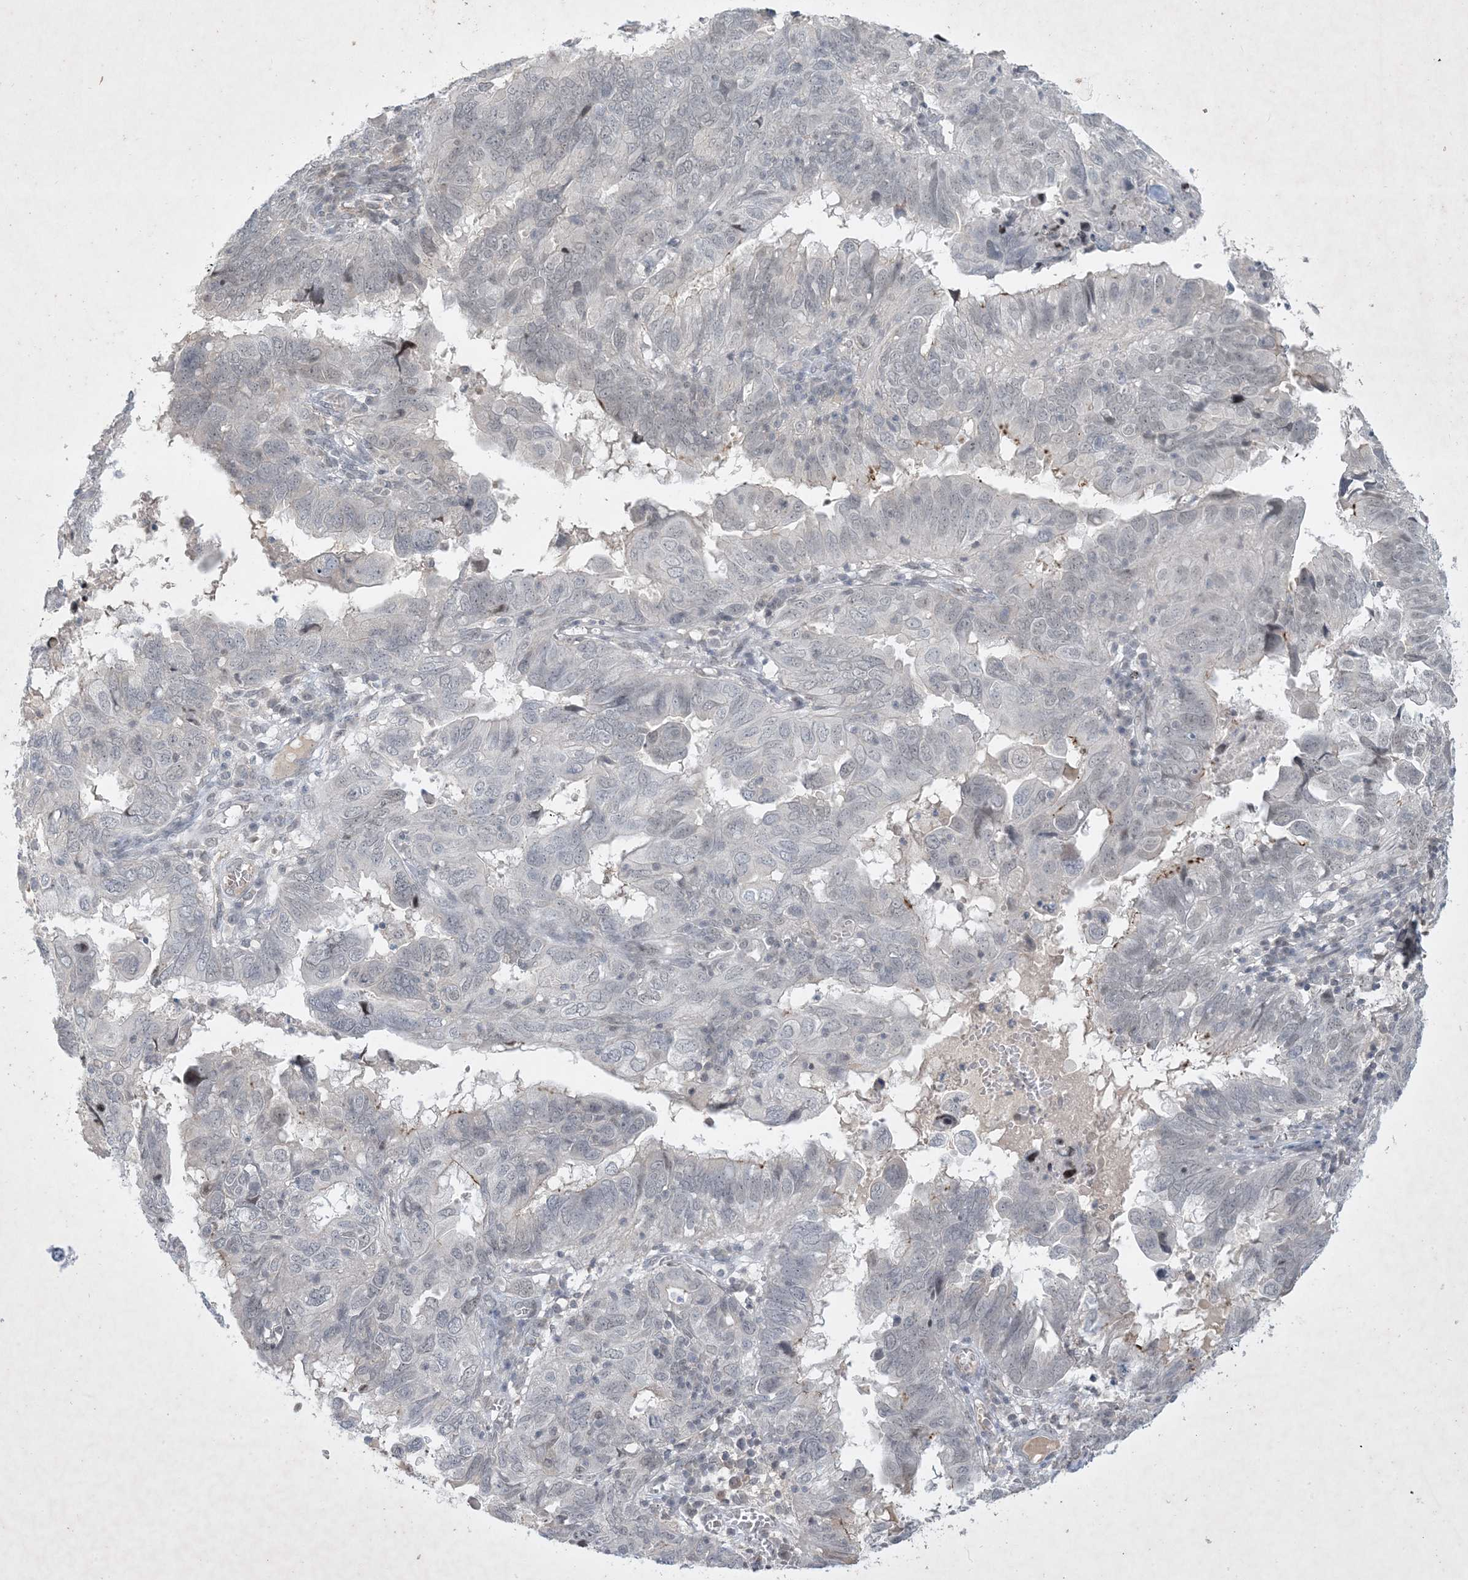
{"staining": {"intensity": "weak", "quantity": "<25%", "location": "nuclear"}, "tissue": "endometrial cancer", "cell_type": "Tumor cells", "image_type": "cancer", "snomed": [{"axis": "morphology", "description": "Adenocarcinoma, NOS"}, {"axis": "topography", "description": "Uterus"}], "caption": "The immunohistochemistry (IHC) image has no significant staining in tumor cells of endometrial adenocarcinoma tissue.", "gene": "ZNF674", "patient": {"sex": "female", "age": 77}}